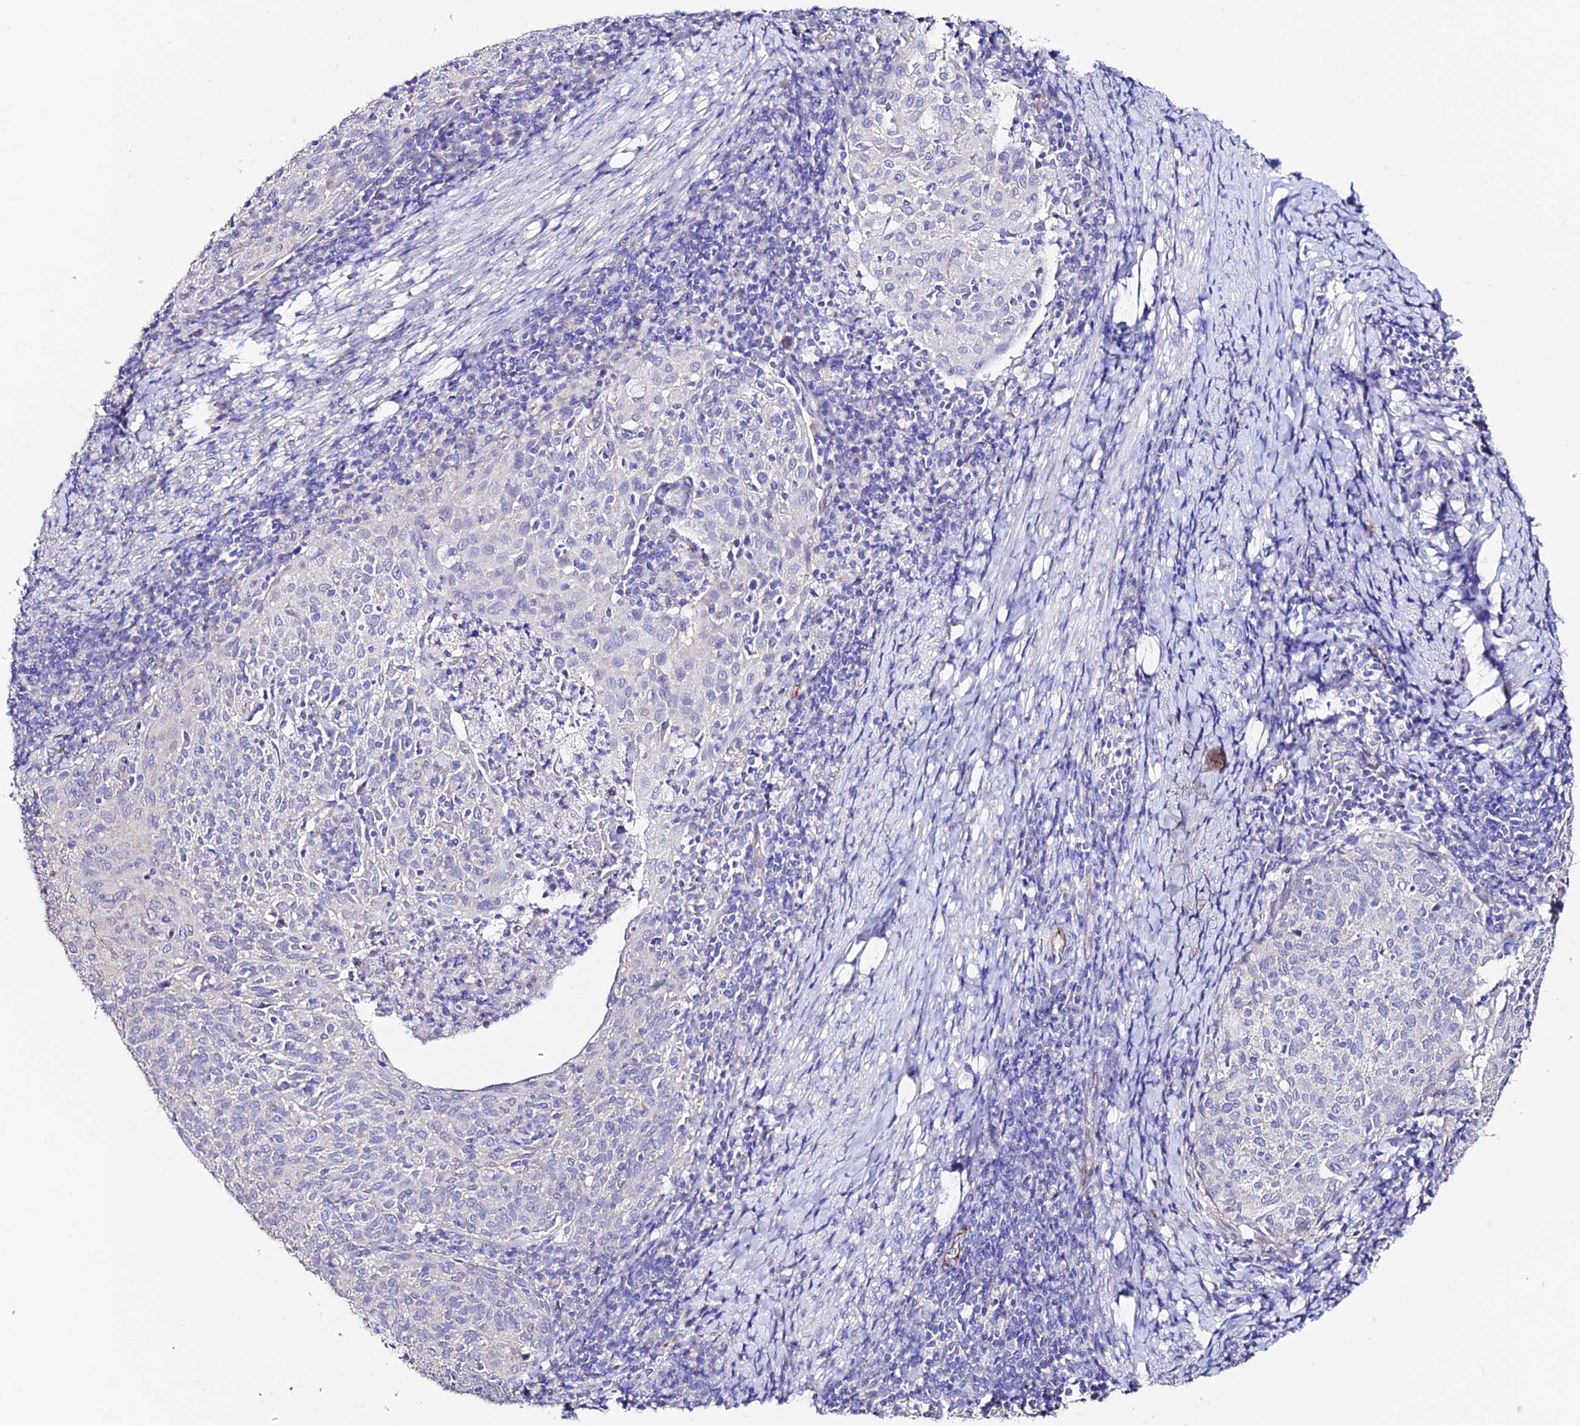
{"staining": {"intensity": "negative", "quantity": "none", "location": "none"}, "tissue": "cervical cancer", "cell_type": "Tumor cells", "image_type": "cancer", "snomed": [{"axis": "morphology", "description": "Squamous cell carcinoma, NOS"}, {"axis": "topography", "description": "Cervix"}], "caption": "Immunohistochemical staining of human cervical cancer (squamous cell carcinoma) displays no significant positivity in tumor cells.", "gene": "ESM1", "patient": {"sex": "female", "age": 52}}